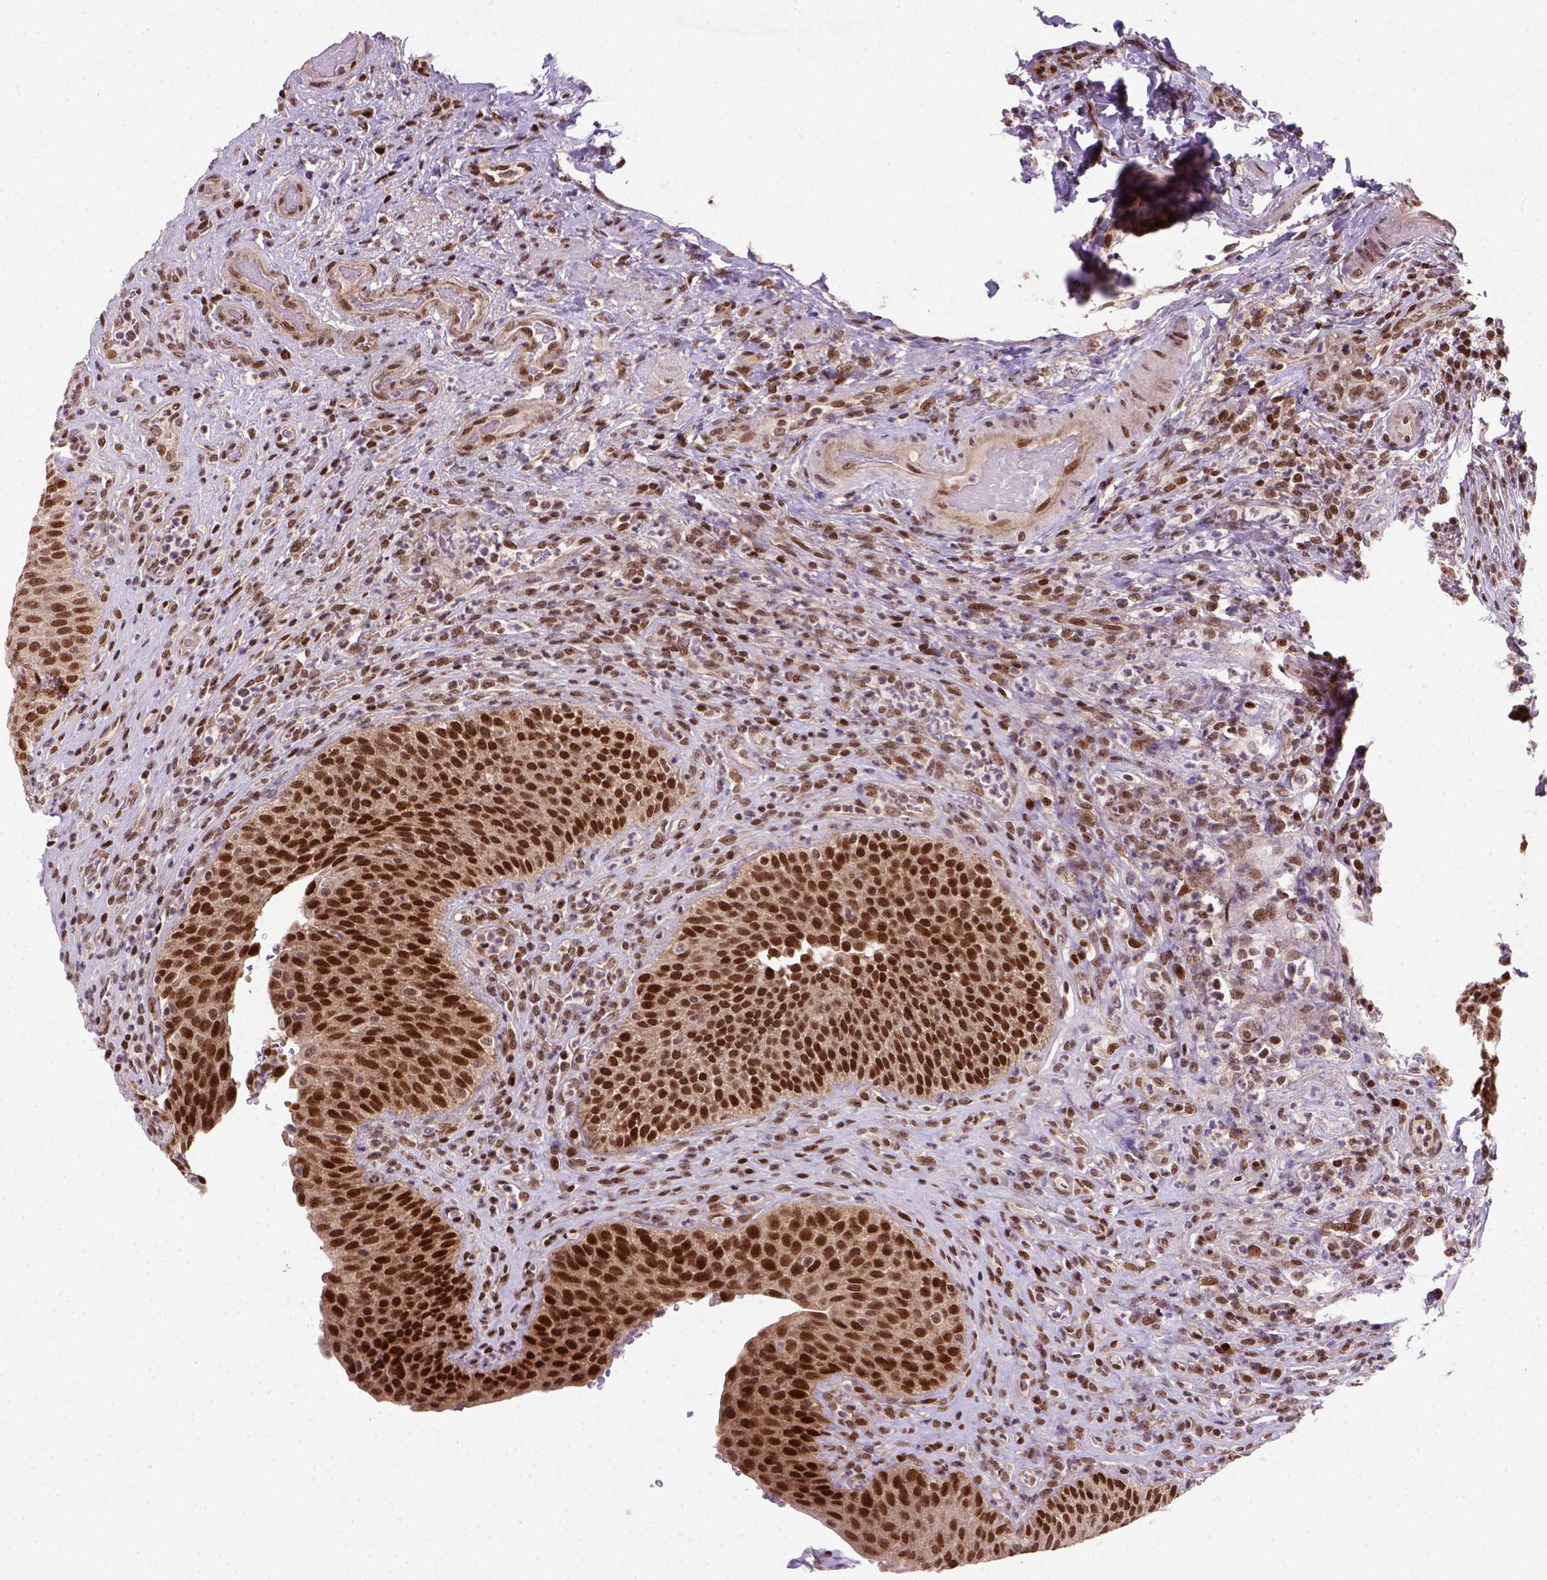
{"staining": {"intensity": "strong", "quantity": ">75%", "location": "nuclear"}, "tissue": "urinary bladder", "cell_type": "Urothelial cells", "image_type": "normal", "snomed": [{"axis": "morphology", "description": "Normal tissue, NOS"}, {"axis": "topography", "description": "Urinary bladder"}, {"axis": "topography", "description": "Peripheral nerve tissue"}], "caption": "Immunohistochemical staining of unremarkable urinary bladder displays >75% levels of strong nuclear protein staining in about >75% of urothelial cells.", "gene": "MGMT", "patient": {"sex": "male", "age": 66}}